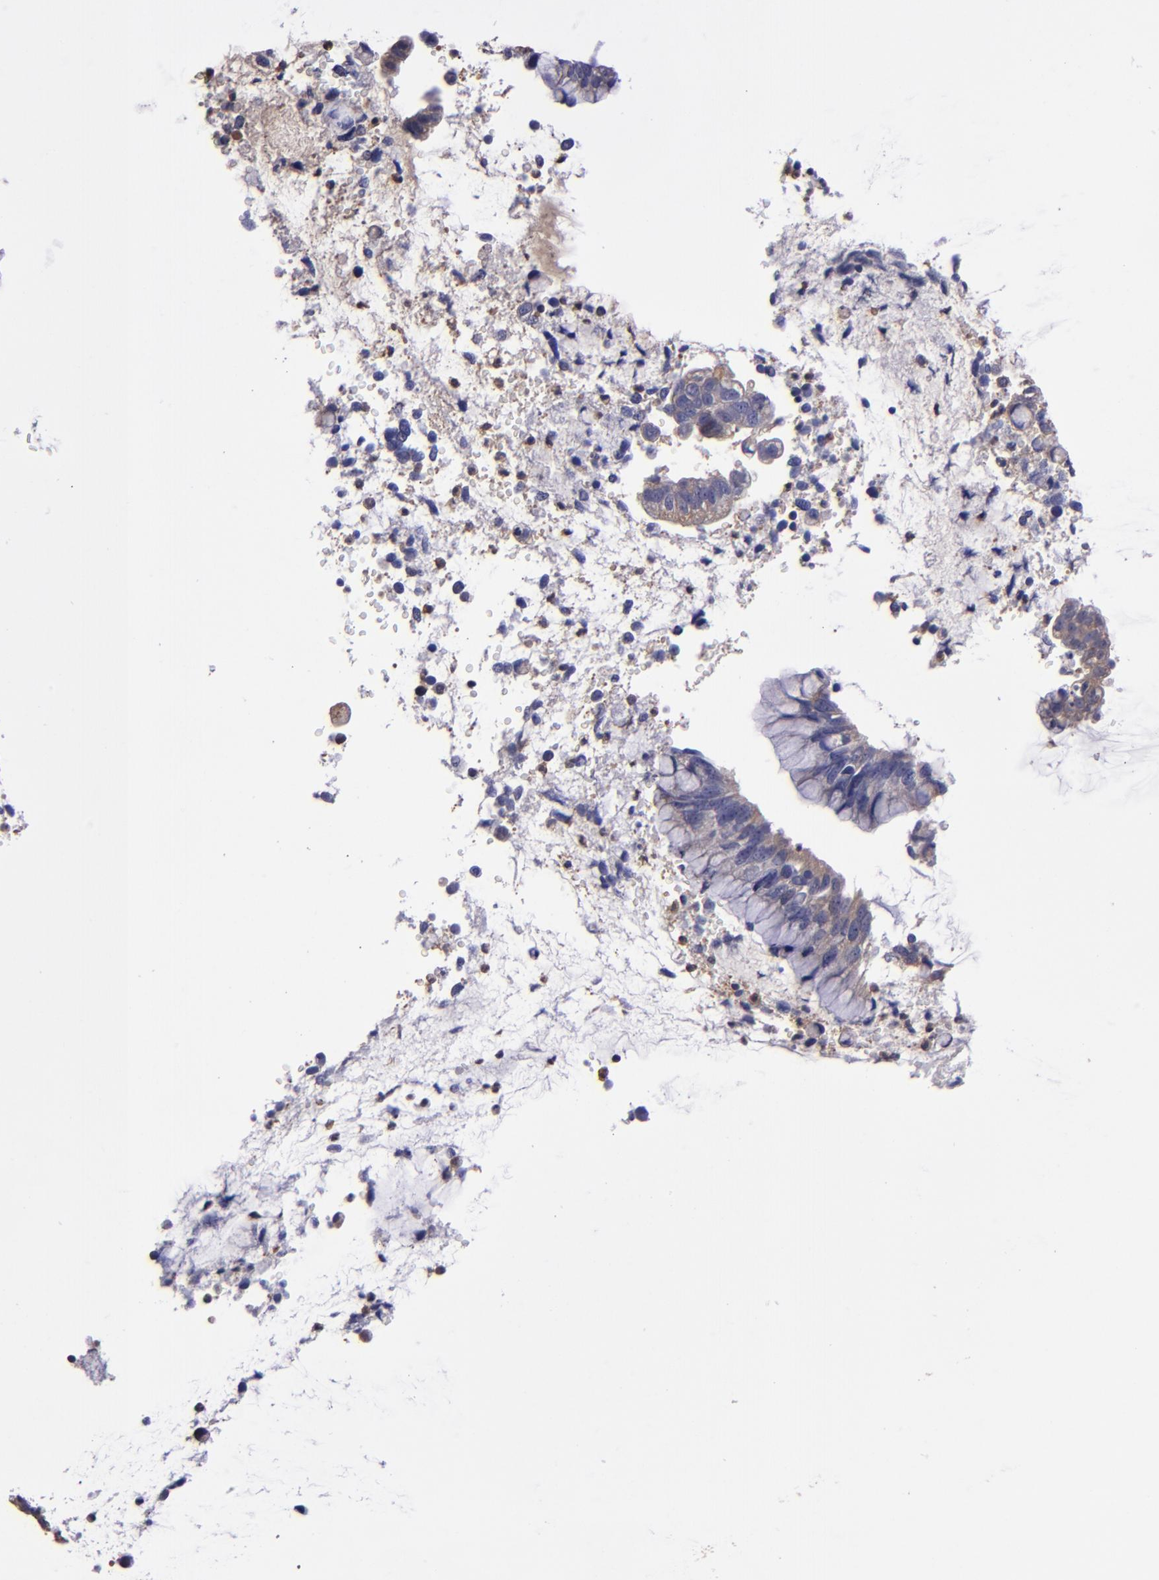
{"staining": {"intensity": "moderate", "quantity": "25%-75%", "location": "cytoplasmic/membranous"}, "tissue": "cervical cancer", "cell_type": "Tumor cells", "image_type": "cancer", "snomed": [{"axis": "morphology", "description": "Adenocarcinoma, NOS"}, {"axis": "topography", "description": "Cervix"}], "caption": "Moderate cytoplasmic/membranous expression is identified in approximately 25%-75% of tumor cells in cervical cancer.", "gene": "CARS1", "patient": {"sex": "female", "age": 44}}